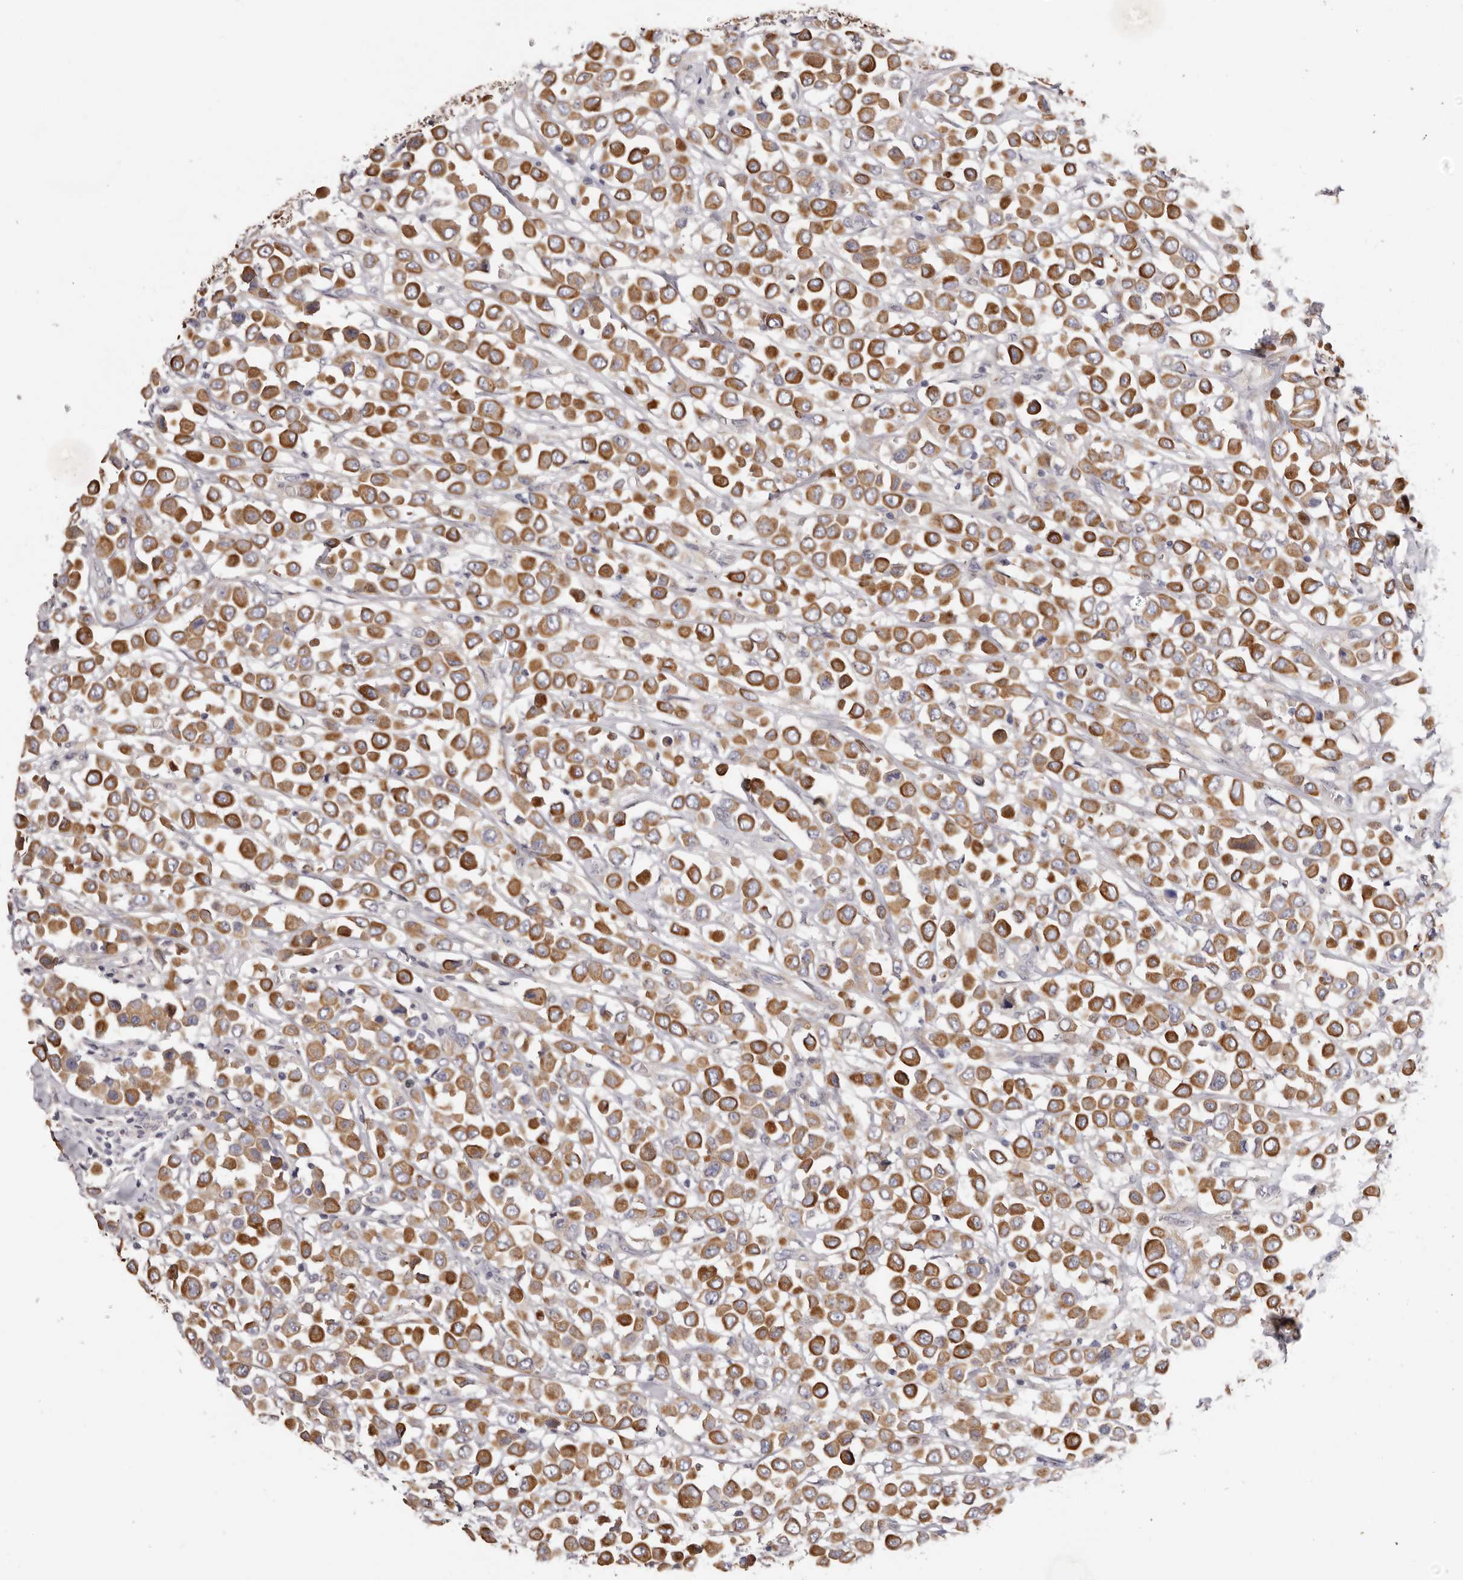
{"staining": {"intensity": "moderate", "quantity": ">75%", "location": "cytoplasmic/membranous"}, "tissue": "breast cancer", "cell_type": "Tumor cells", "image_type": "cancer", "snomed": [{"axis": "morphology", "description": "Duct carcinoma"}, {"axis": "topography", "description": "Breast"}], "caption": "Immunohistochemical staining of breast invasive ductal carcinoma demonstrates medium levels of moderate cytoplasmic/membranous protein positivity in approximately >75% of tumor cells. (IHC, brightfield microscopy, high magnification).", "gene": "STK16", "patient": {"sex": "female", "age": 61}}